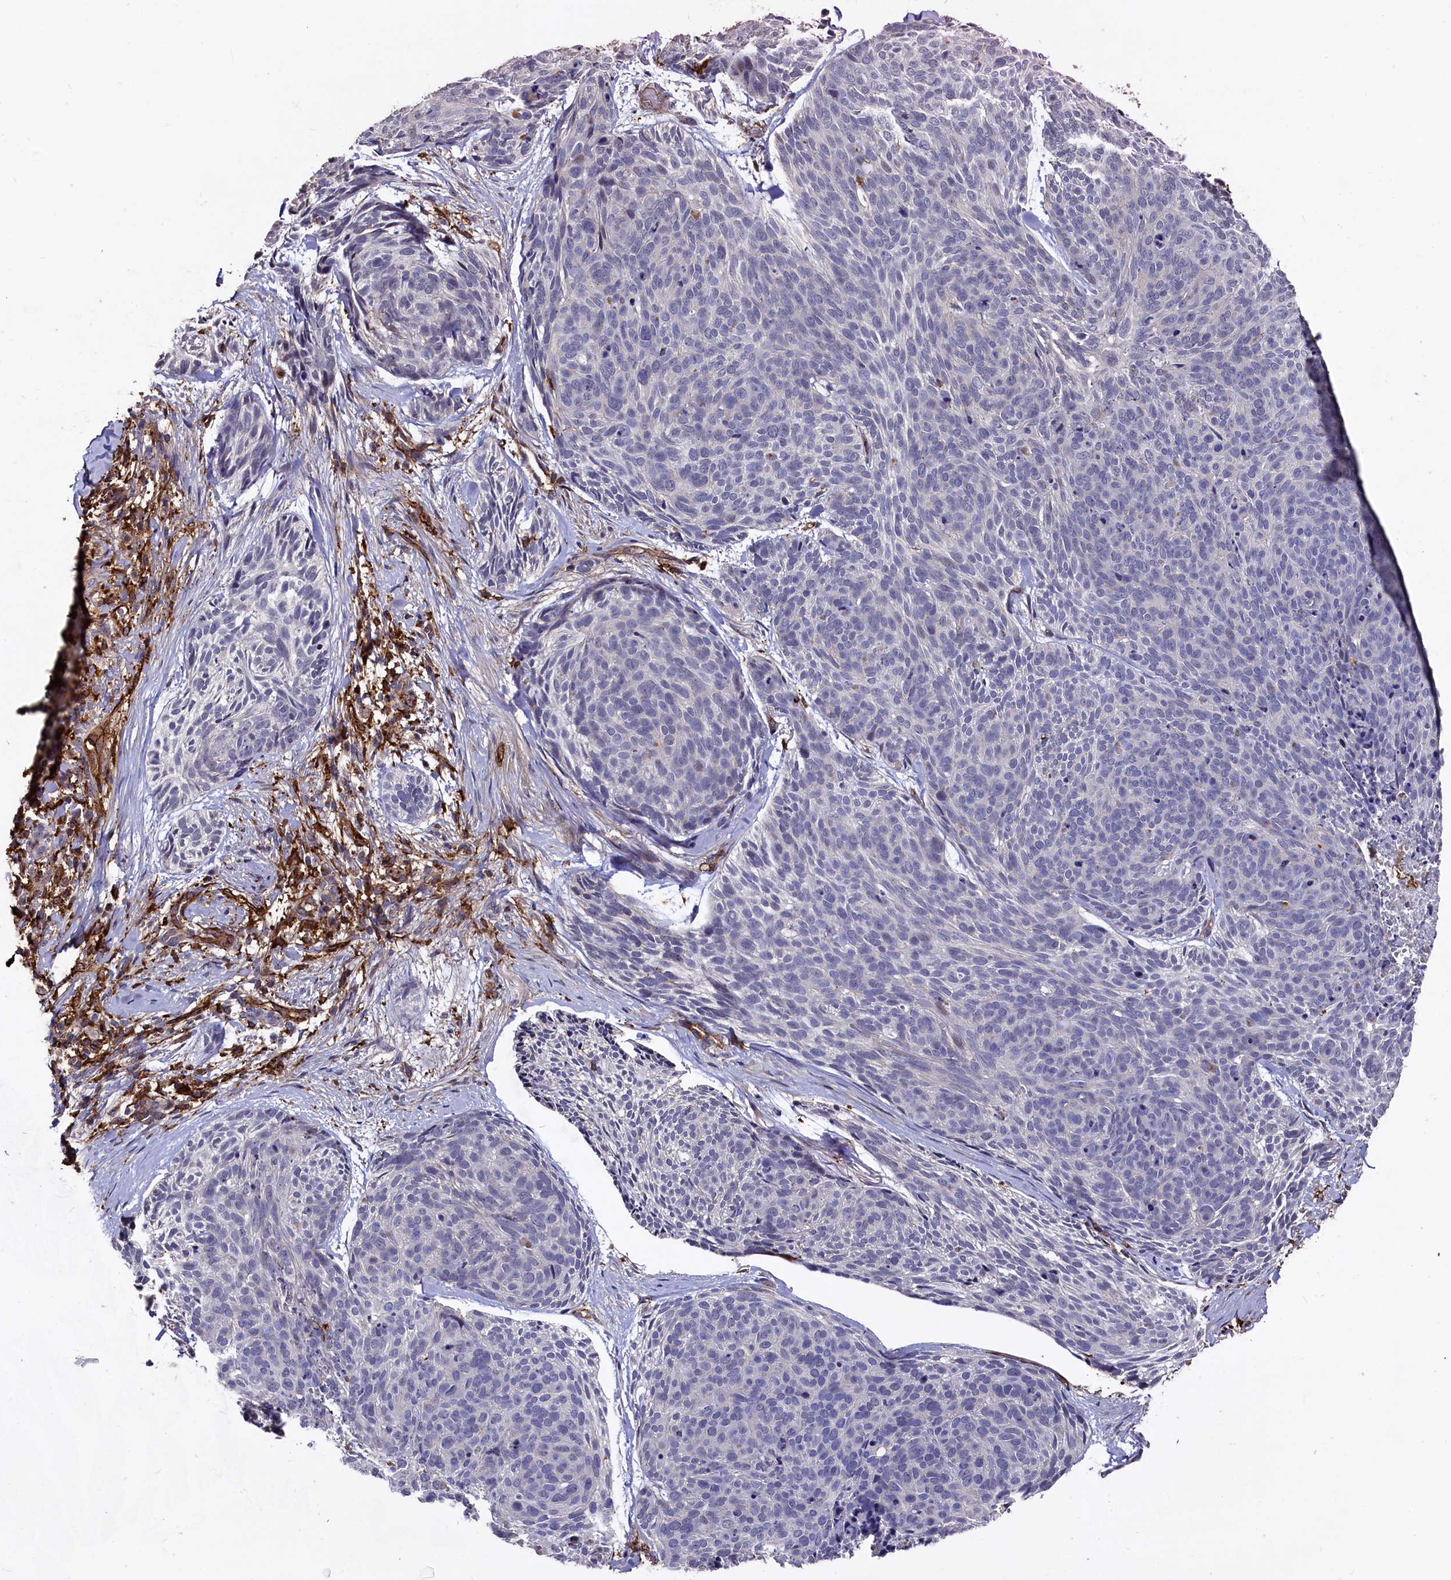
{"staining": {"intensity": "negative", "quantity": "none", "location": "none"}, "tissue": "skin cancer", "cell_type": "Tumor cells", "image_type": "cancer", "snomed": [{"axis": "morphology", "description": "Normal tissue, NOS"}, {"axis": "morphology", "description": "Basal cell carcinoma"}, {"axis": "topography", "description": "Skin"}], "caption": "Tumor cells show no significant staining in skin cancer (basal cell carcinoma).", "gene": "PLEKHO2", "patient": {"sex": "male", "age": 66}}